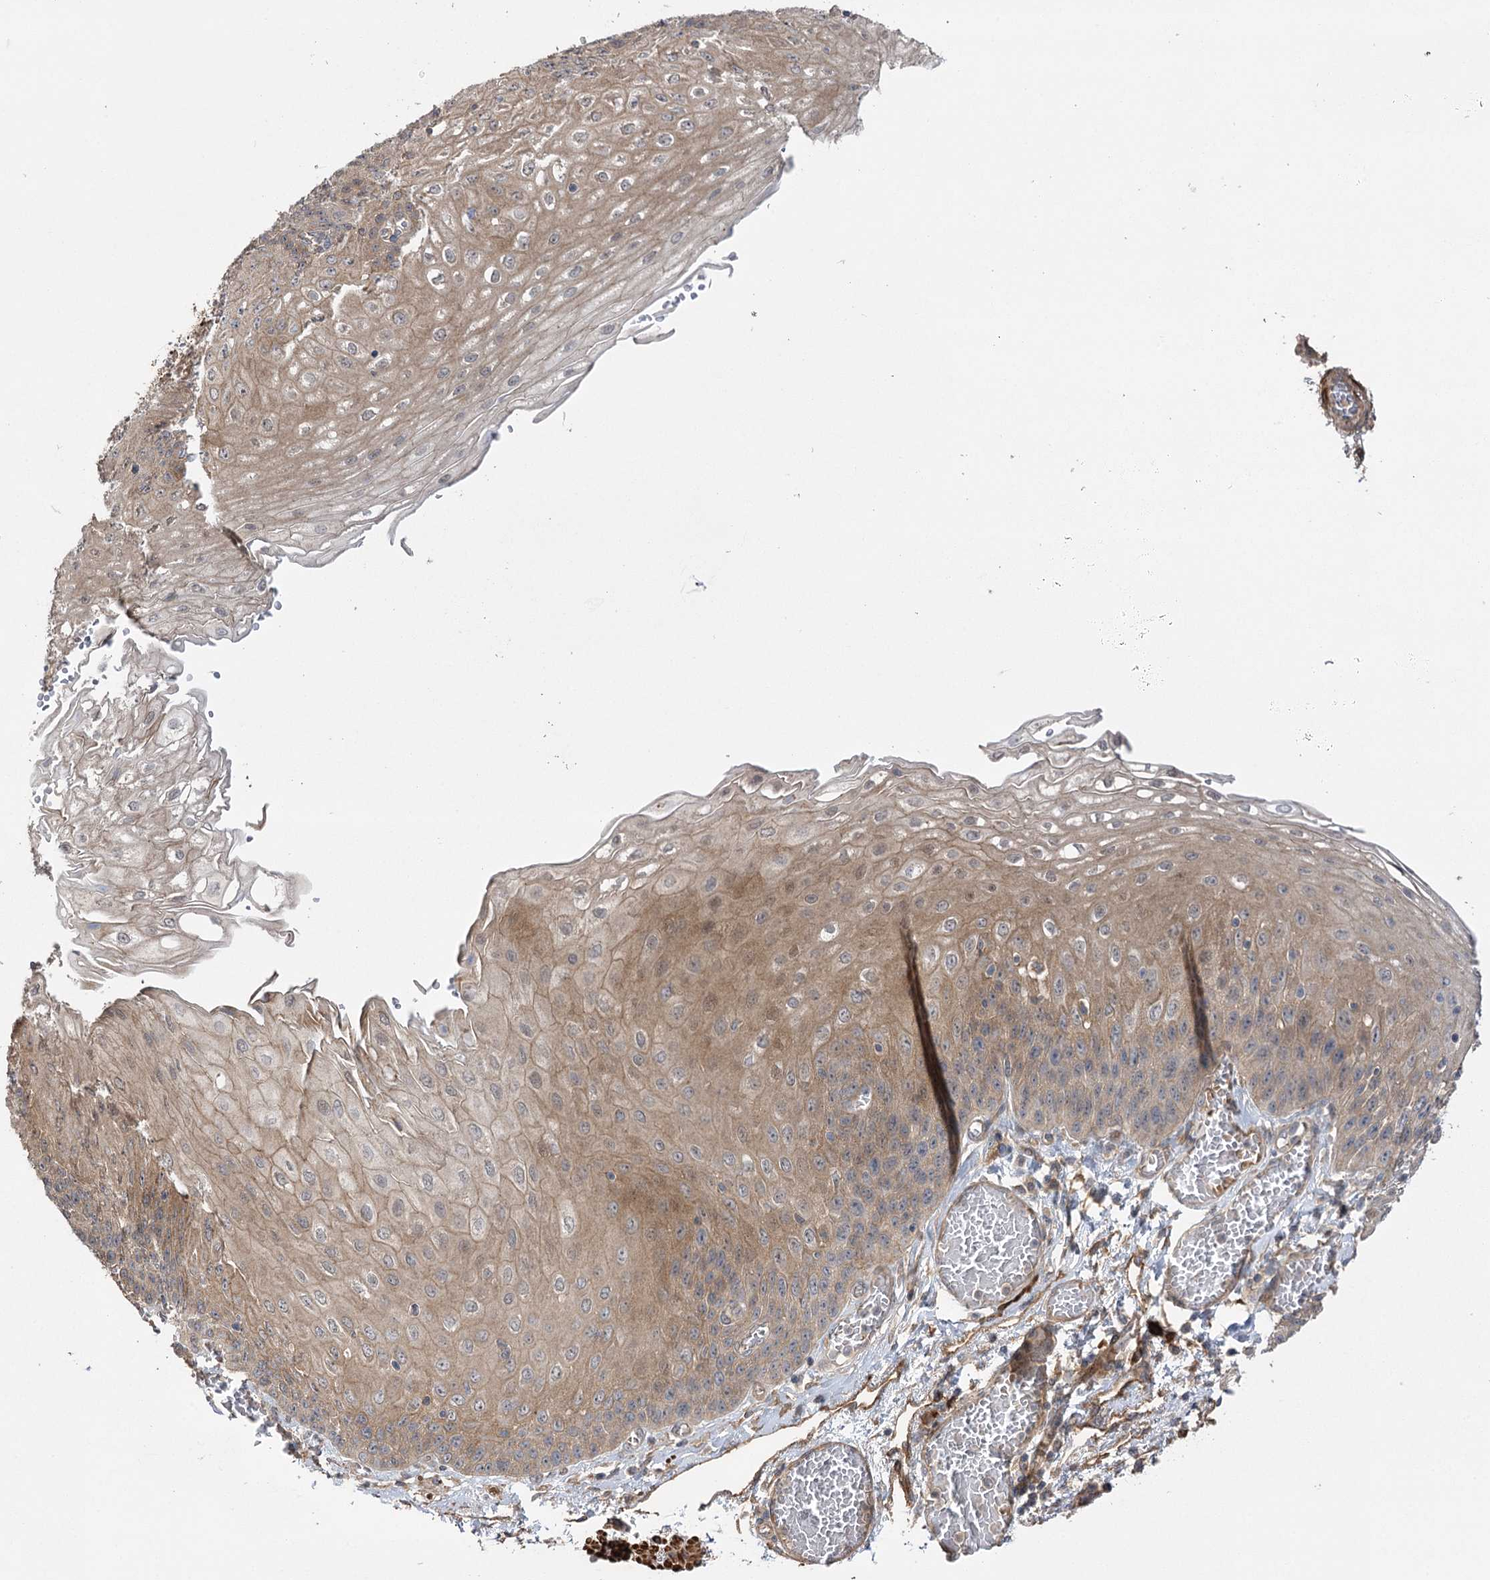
{"staining": {"intensity": "moderate", "quantity": ">75%", "location": "cytoplasmic/membranous"}, "tissue": "esophagus", "cell_type": "Squamous epithelial cells", "image_type": "normal", "snomed": [{"axis": "morphology", "description": "Normal tissue, NOS"}, {"axis": "topography", "description": "Esophagus"}], "caption": "This is a histology image of immunohistochemistry staining of benign esophagus, which shows moderate staining in the cytoplasmic/membranous of squamous epithelial cells.", "gene": "KCNN2", "patient": {"sex": "male", "age": 81}}